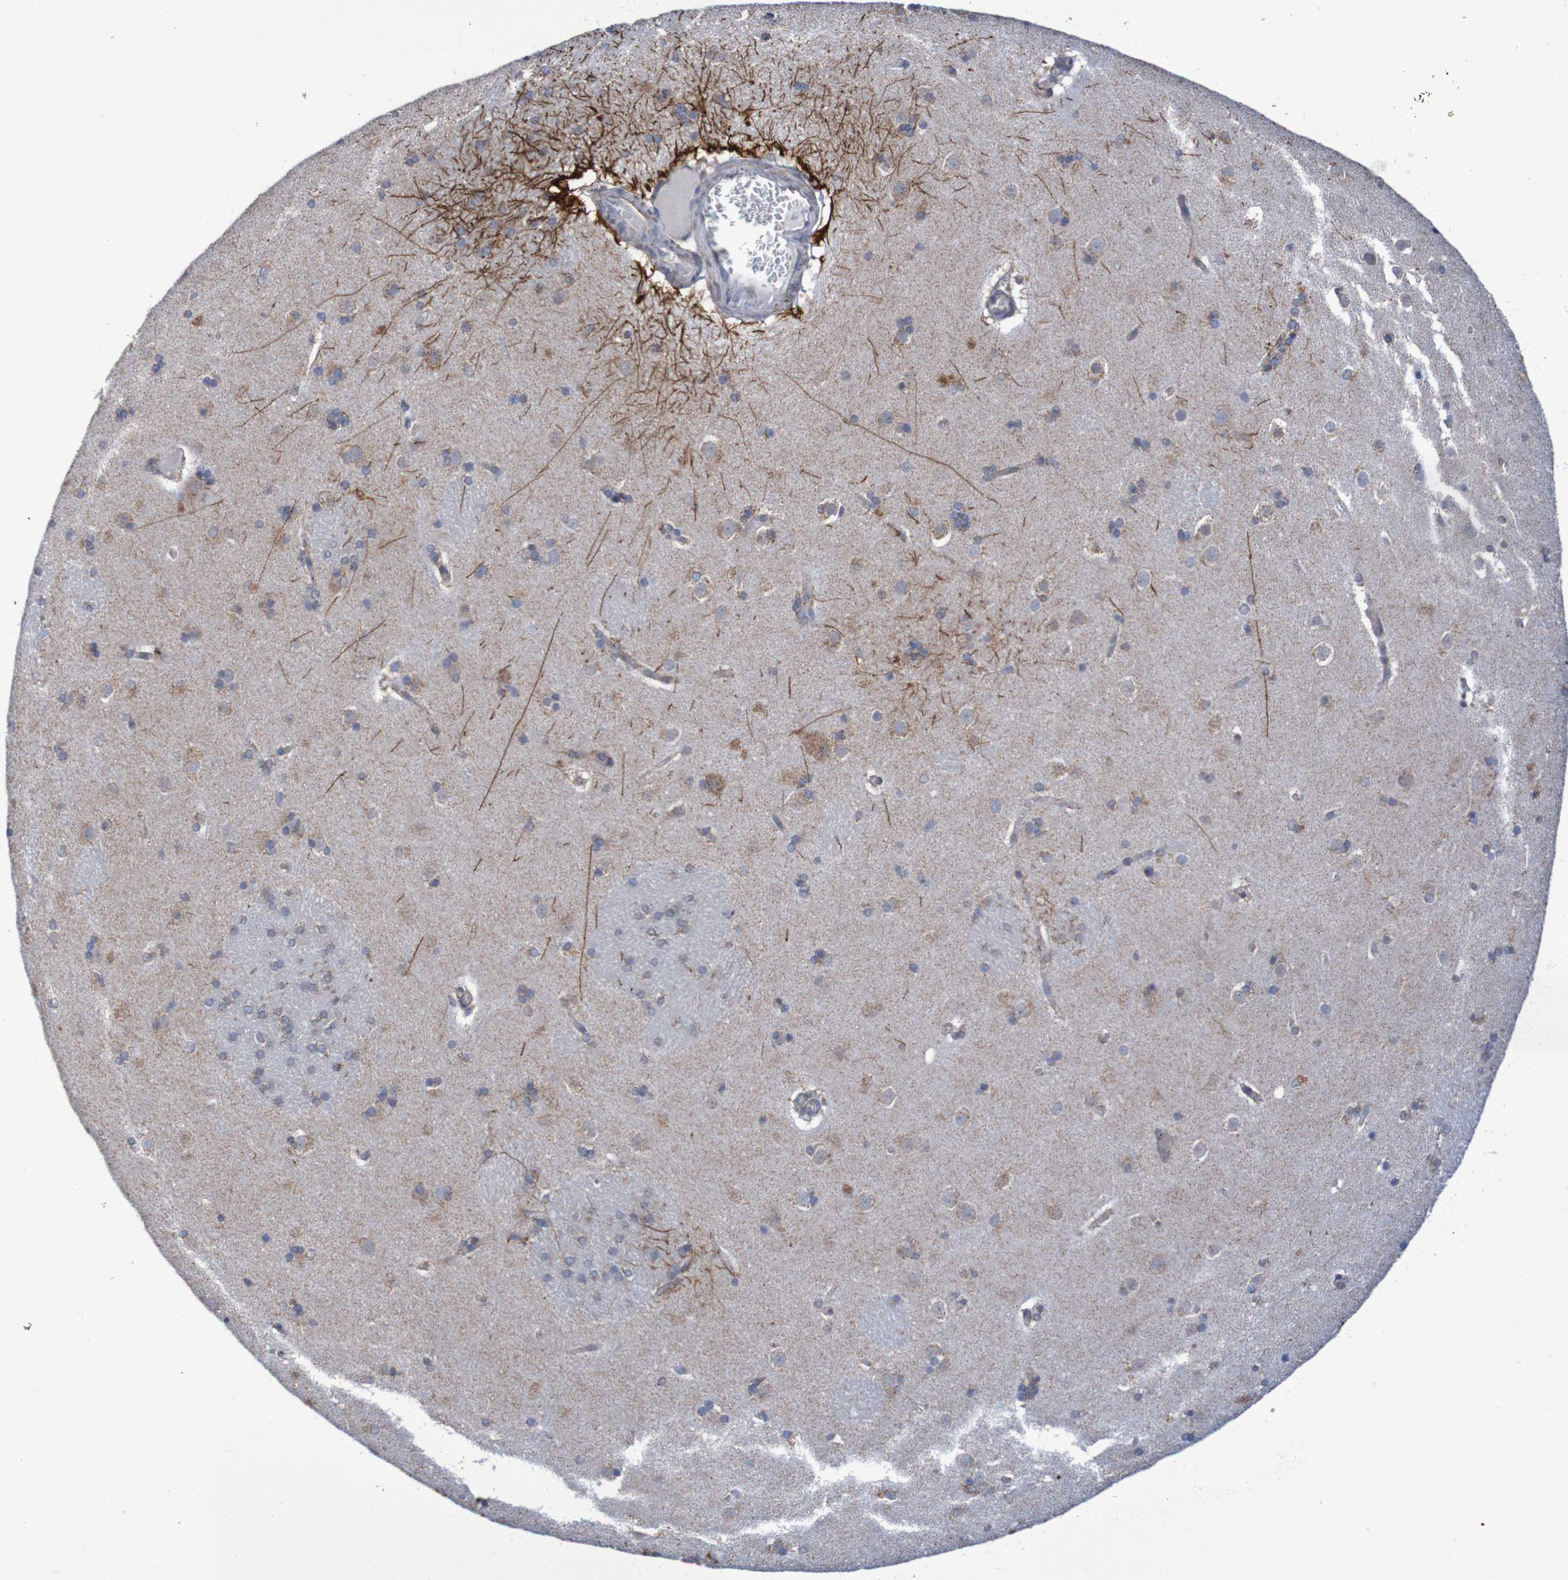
{"staining": {"intensity": "strong", "quantity": "<25%", "location": "cytoplasmic/membranous"}, "tissue": "caudate", "cell_type": "Glial cells", "image_type": "normal", "snomed": [{"axis": "morphology", "description": "Normal tissue, NOS"}, {"axis": "topography", "description": "Lateral ventricle wall"}], "caption": "An IHC micrograph of unremarkable tissue is shown. Protein staining in brown shows strong cytoplasmic/membranous positivity in caudate within glial cells. (DAB (3,3'-diaminobenzidine) IHC with brightfield microscopy, high magnification).", "gene": "DVL1", "patient": {"sex": "female", "age": 19}}